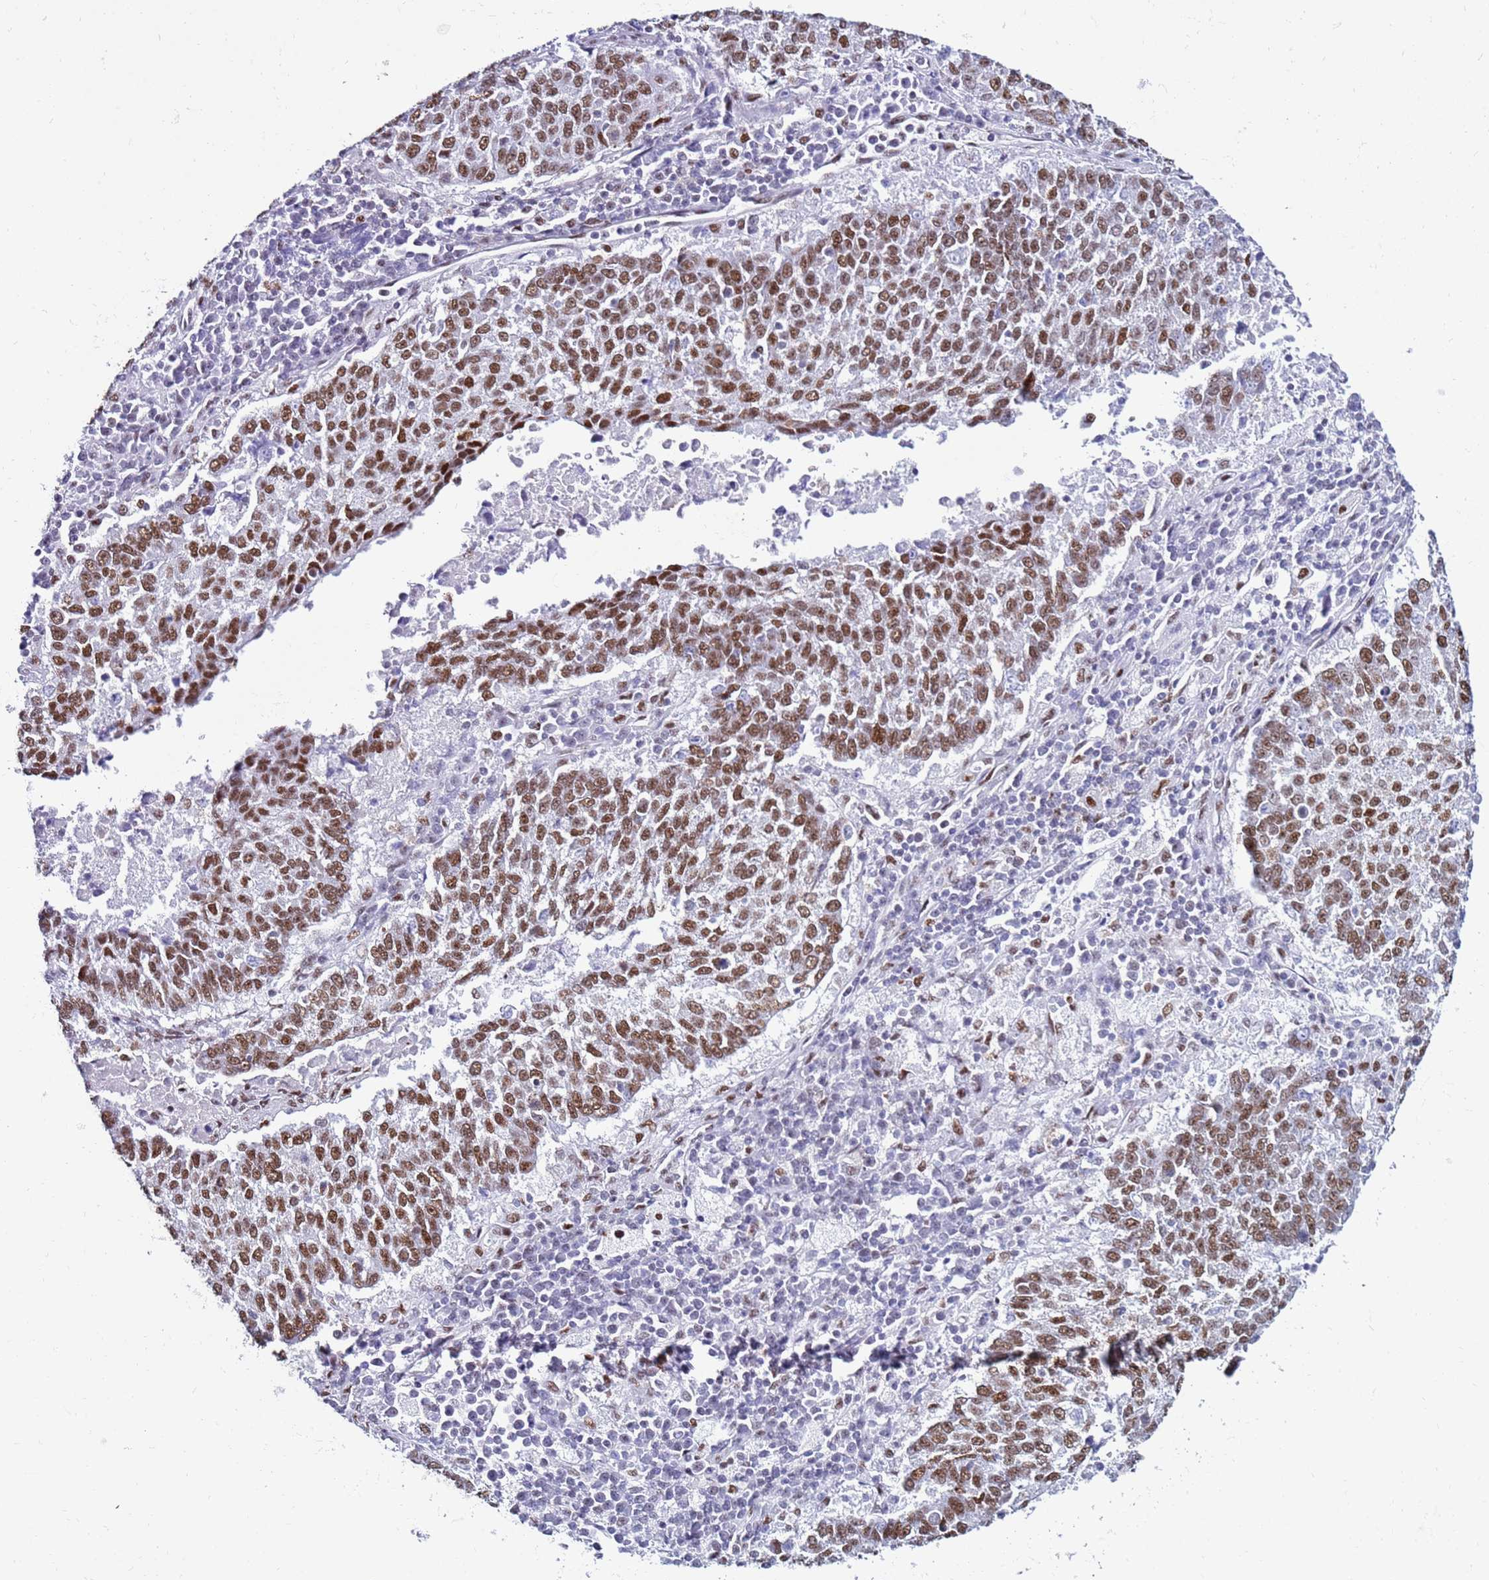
{"staining": {"intensity": "moderate", "quantity": ">75%", "location": "nuclear"}, "tissue": "lung cancer", "cell_type": "Tumor cells", "image_type": "cancer", "snomed": [{"axis": "morphology", "description": "Squamous cell carcinoma, NOS"}, {"axis": "topography", "description": "Lung"}], "caption": "Moderate nuclear positivity for a protein is identified in approximately >75% of tumor cells of squamous cell carcinoma (lung) using immunohistochemistry.", "gene": "KPNA4", "patient": {"sex": "male", "age": 73}}